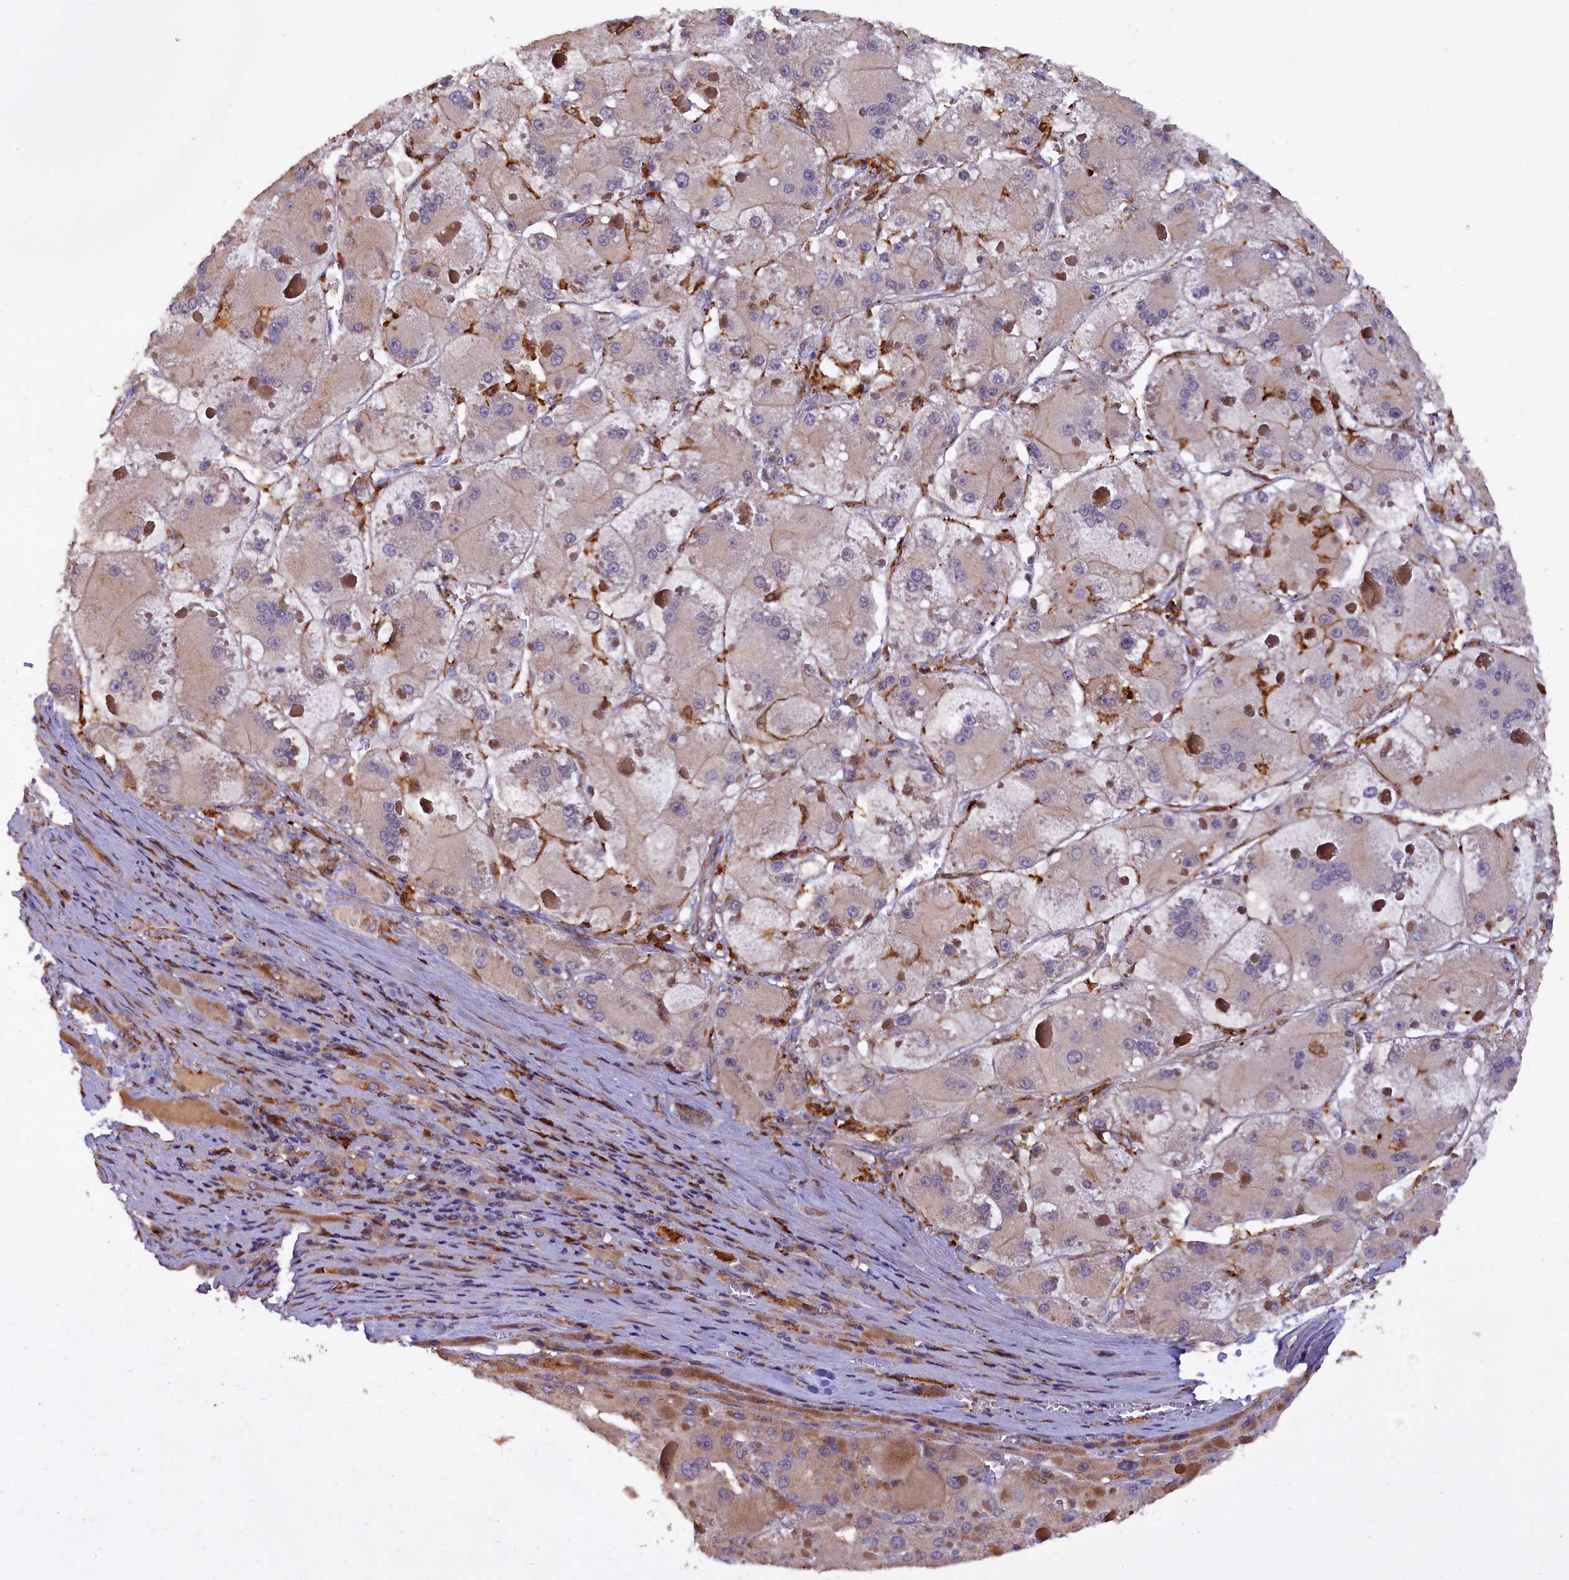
{"staining": {"intensity": "negative", "quantity": "none", "location": "none"}, "tissue": "liver cancer", "cell_type": "Tumor cells", "image_type": "cancer", "snomed": [{"axis": "morphology", "description": "Carcinoma, Hepatocellular, NOS"}, {"axis": "topography", "description": "Liver"}], "caption": "A histopathology image of liver hepatocellular carcinoma stained for a protein displays no brown staining in tumor cells.", "gene": "FERMT1", "patient": {"sex": "female", "age": 73}}